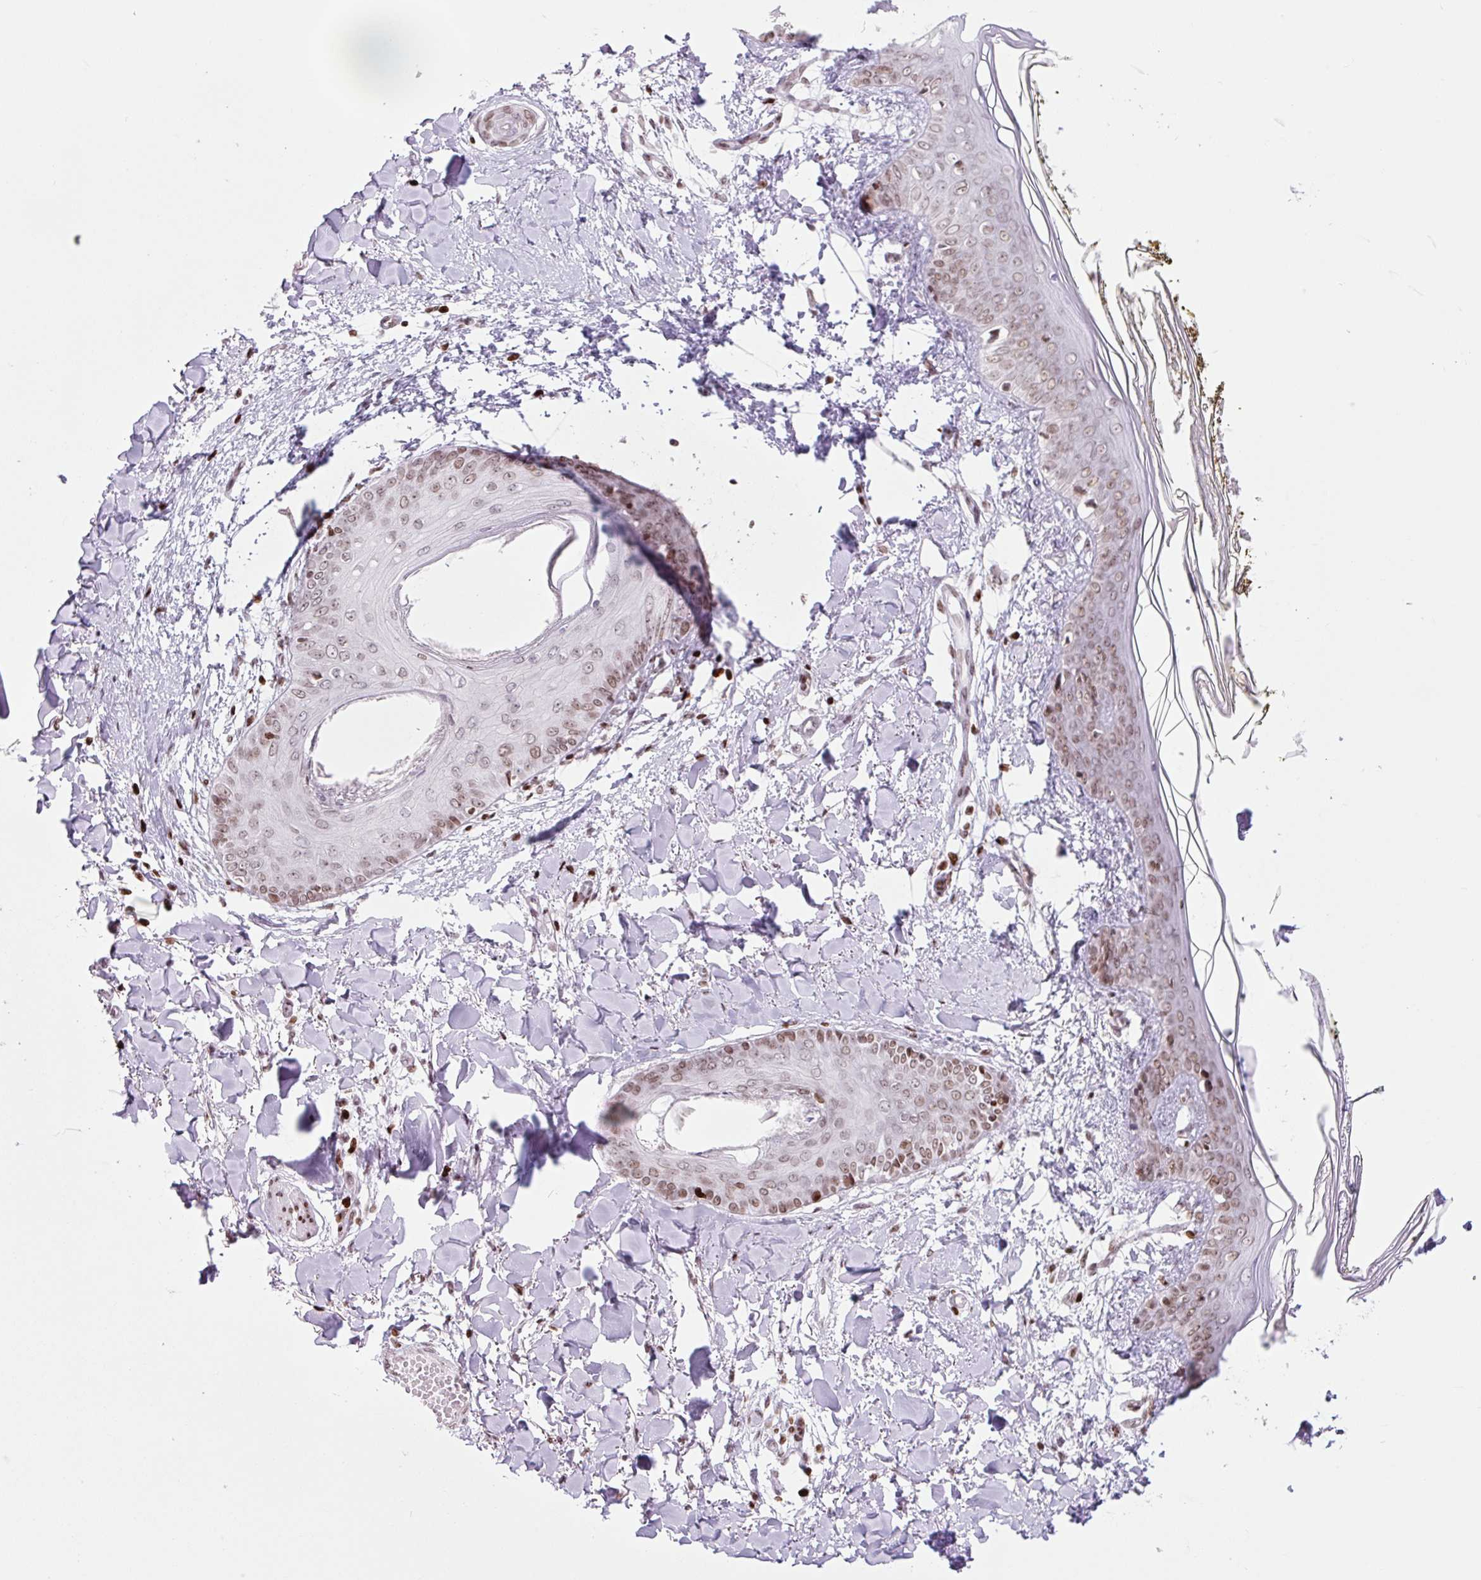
{"staining": {"intensity": "moderate", "quantity": ">75%", "location": "nuclear"}, "tissue": "skin", "cell_type": "Fibroblasts", "image_type": "normal", "snomed": [{"axis": "morphology", "description": "Normal tissue, NOS"}, {"axis": "topography", "description": "Skin"}], "caption": "This micrograph displays unremarkable skin stained with immunohistochemistry (IHC) to label a protein in brown. The nuclear of fibroblasts show moderate positivity for the protein. Nuclei are counter-stained blue.", "gene": "H1", "patient": {"sex": "female", "age": 34}}